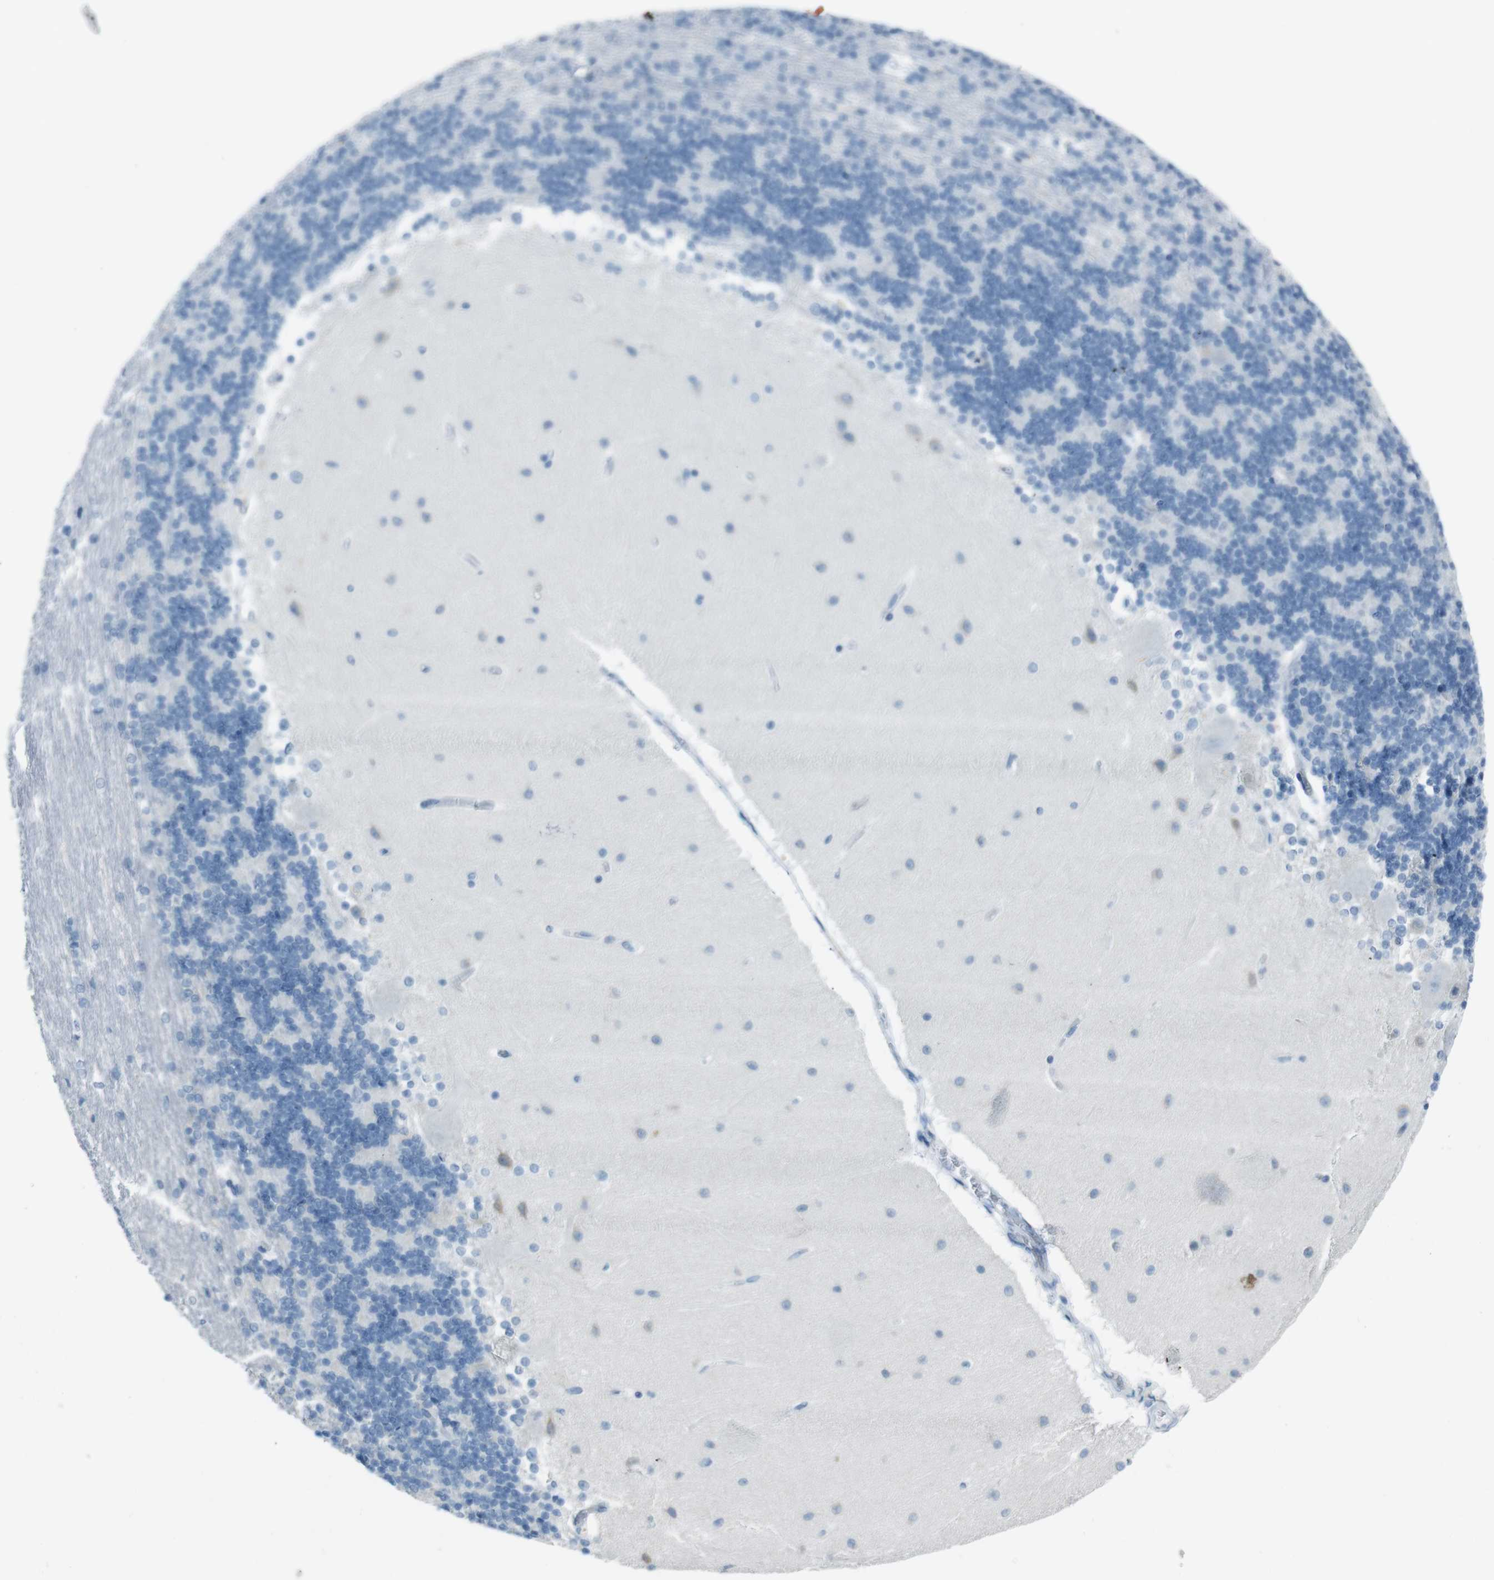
{"staining": {"intensity": "negative", "quantity": "none", "location": "none"}, "tissue": "cerebellum", "cell_type": "Cells in granular layer", "image_type": "normal", "snomed": [{"axis": "morphology", "description": "Normal tissue, NOS"}, {"axis": "topography", "description": "Cerebellum"}], "caption": "This is an immunohistochemistry (IHC) photomicrograph of normal cerebellum. There is no positivity in cells in granular layer.", "gene": "TMEM207", "patient": {"sex": "female", "age": 54}}